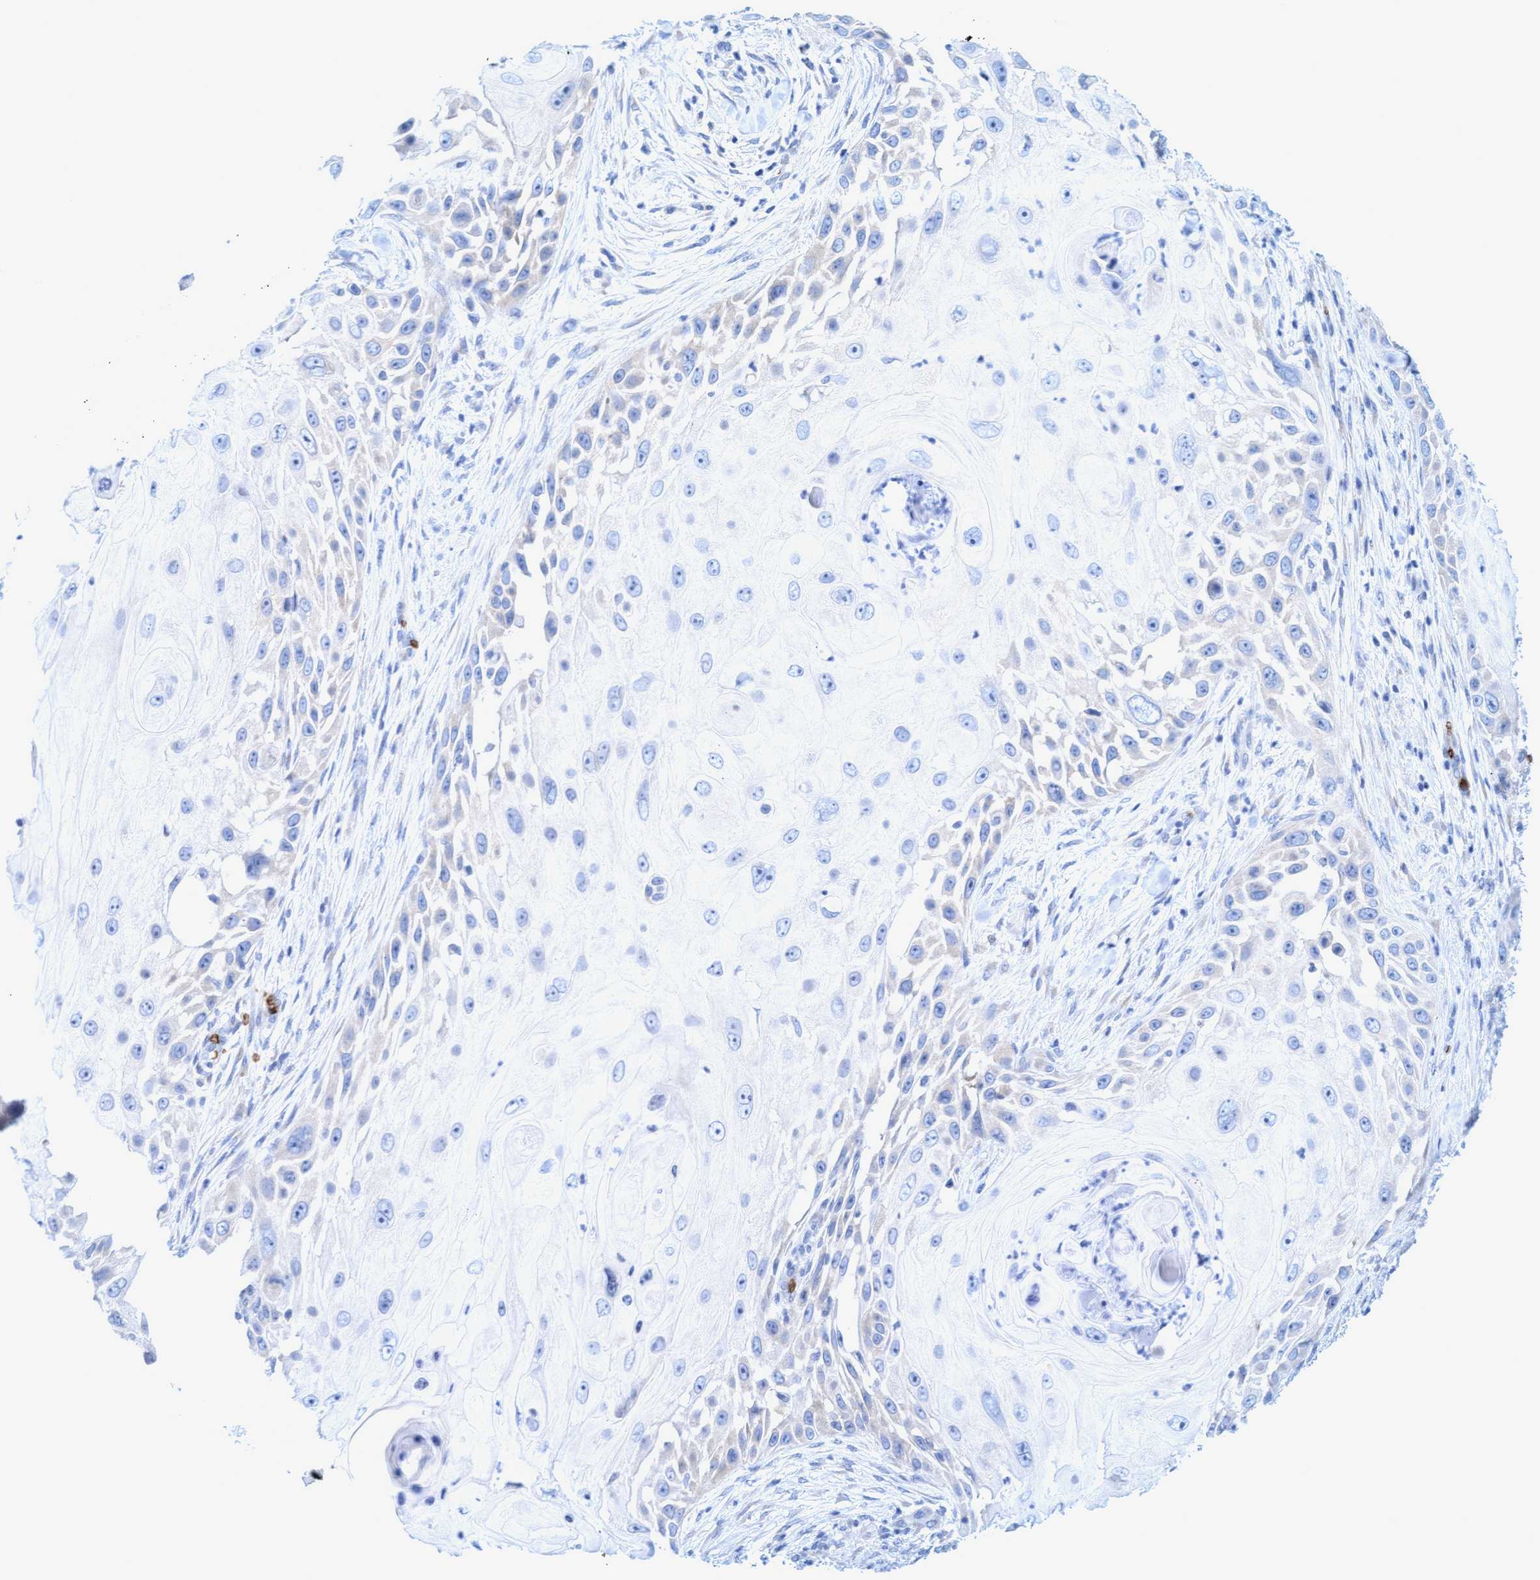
{"staining": {"intensity": "negative", "quantity": "none", "location": "none"}, "tissue": "skin cancer", "cell_type": "Tumor cells", "image_type": "cancer", "snomed": [{"axis": "morphology", "description": "Squamous cell carcinoma, NOS"}, {"axis": "topography", "description": "Skin"}], "caption": "Immunohistochemistry histopathology image of squamous cell carcinoma (skin) stained for a protein (brown), which demonstrates no expression in tumor cells.", "gene": "SPEM2", "patient": {"sex": "female", "age": 44}}